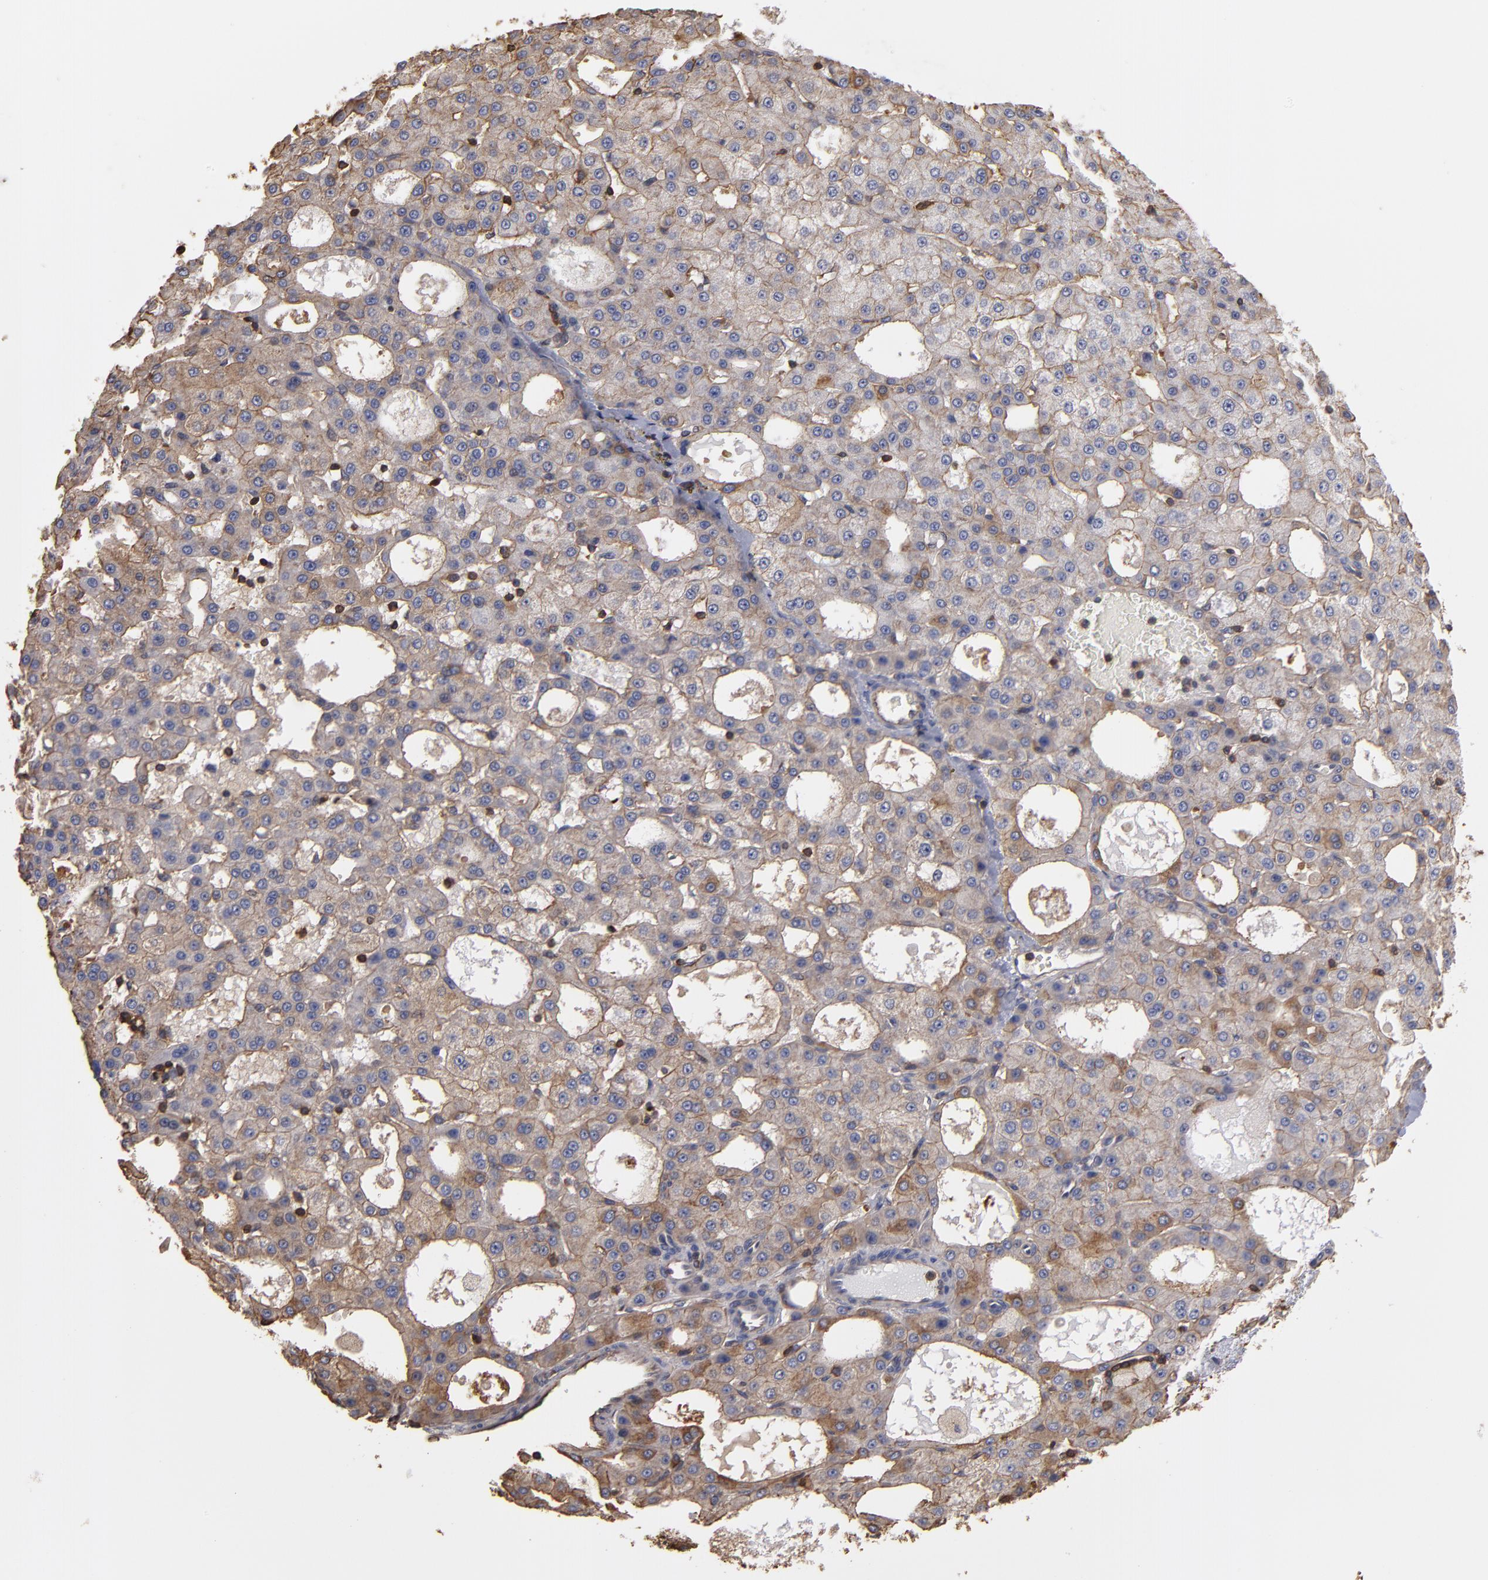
{"staining": {"intensity": "weak", "quantity": ">75%", "location": "cytoplasmic/membranous"}, "tissue": "liver cancer", "cell_type": "Tumor cells", "image_type": "cancer", "snomed": [{"axis": "morphology", "description": "Carcinoma, Hepatocellular, NOS"}, {"axis": "topography", "description": "Liver"}], "caption": "Approximately >75% of tumor cells in liver cancer display weak cytoplasmic/membranous protein expression as visualized by brown immunohistochemical staining.", "gene": "ACTN4", "patient": {"sex": "male", "age": 47}}